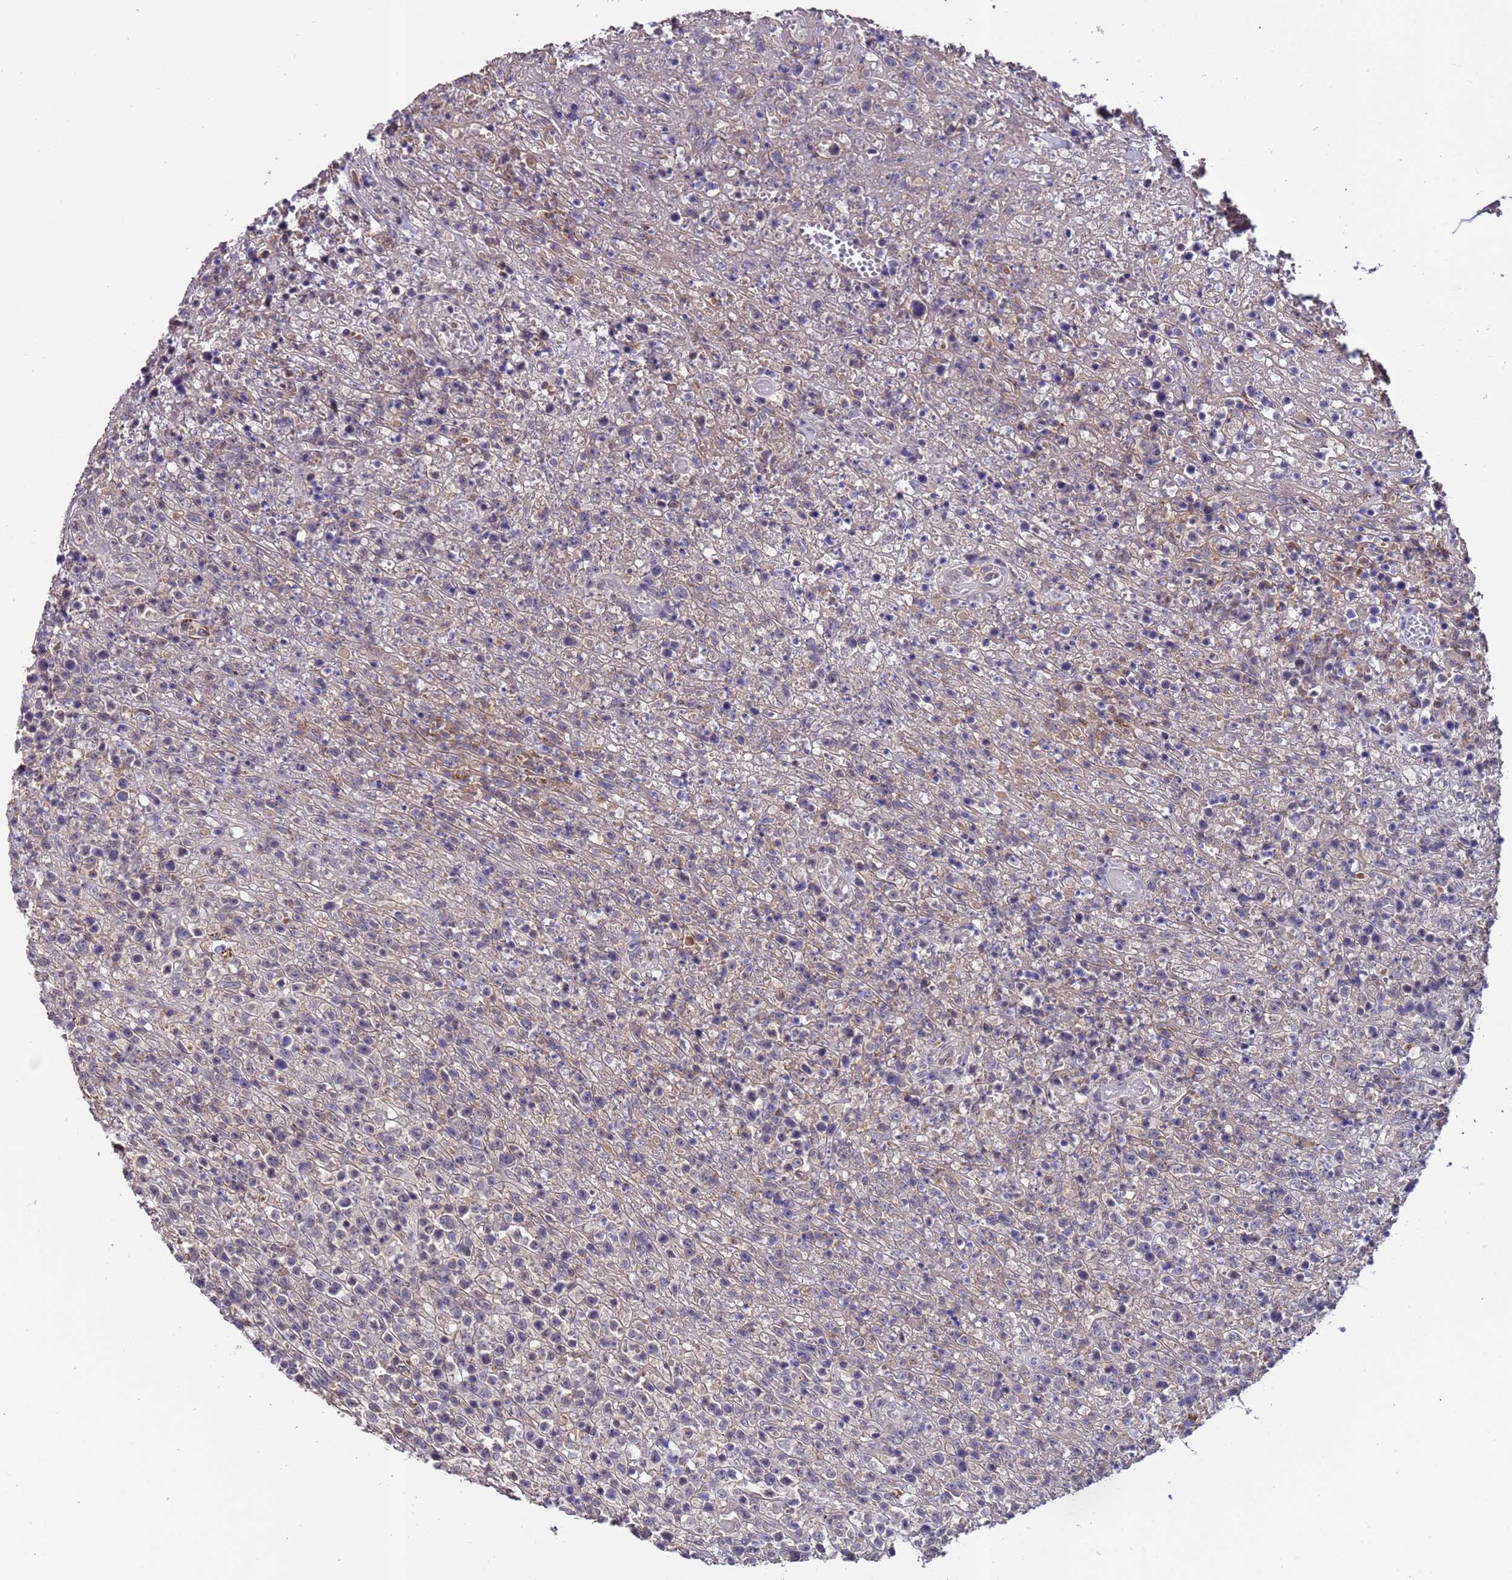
{"staining": {"intensity": "negative", "quantity": "none", "location": "none"}, "tissue": "lymphoma", "cell_type": "Tumor cells", "image_type": "cancer", "snomed": [{"axis": "morphology", "description": "Malignant lymphoma, non-Hodgkin's type, High grade"}, {"axis": "topography", "description": "Colon"}], "caption": "Immunohistochemical staining of human high-grade malignant lymphoma, non-Hodgkin's type displays no significant staining in tumor cells.", "gene": "ZNF248", "patient": {"sex": "female", "age": 53}}